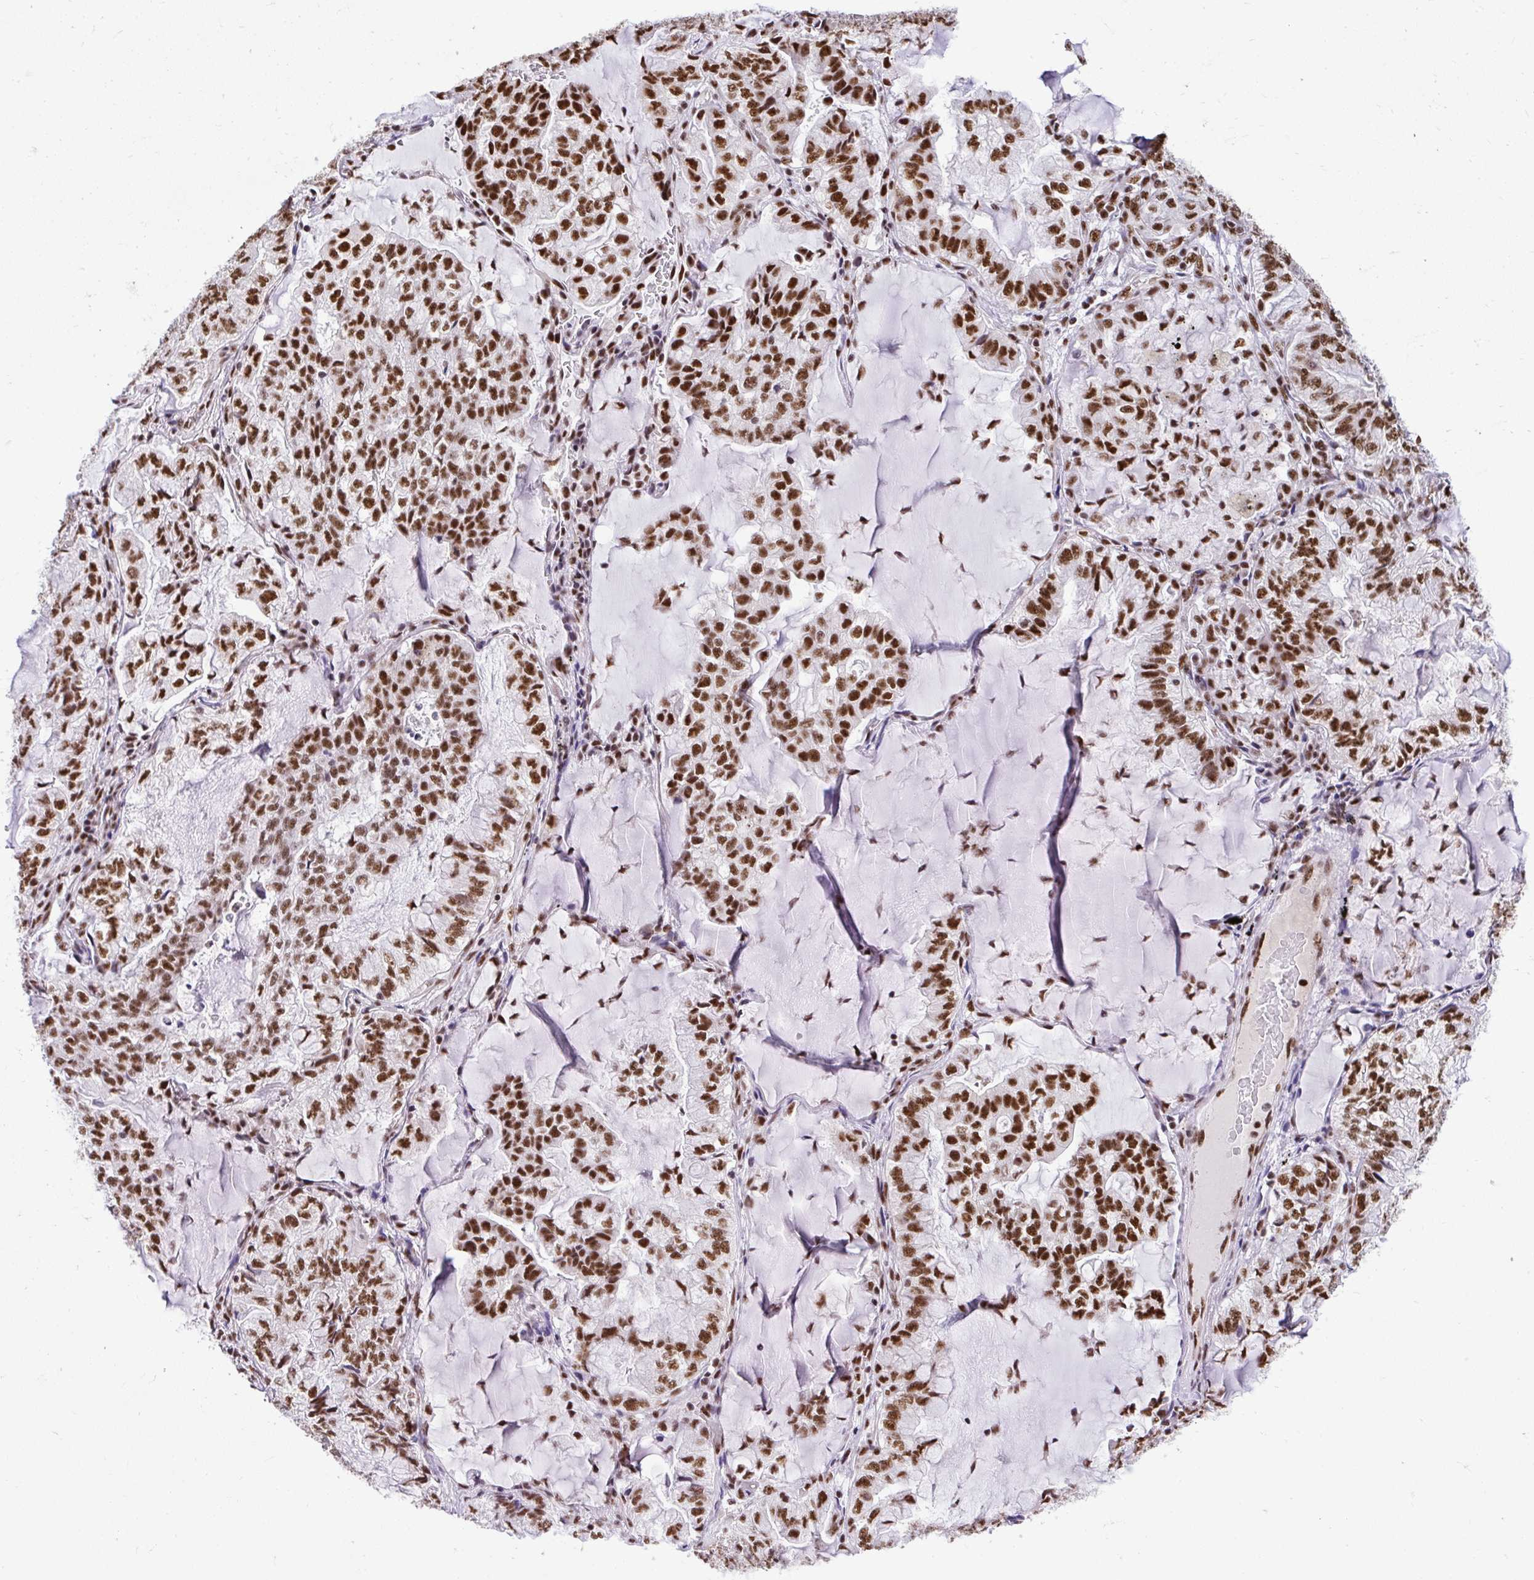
{"staining": {"intensity": "strong", "quantity": ">75%", "location": "nuclear"}, "tissue": "lung cancer", "cell_type": "Tumor cells", "image_type": "cancer", "snomed": [{"axis": "morphology", "description": "Adenocarcinoma, NOS"}, {"axis": "topography", "description": "Lymph node"}, {"axis": "topography", "description": "Lung"}], "caption": "This is a photomicrograph of IHC staining of lung cancer, which shows strong positivity in the nuclear of tumor cells.", "gene": "PRPF19", "patient": {"sex": "male", "age": 66}}